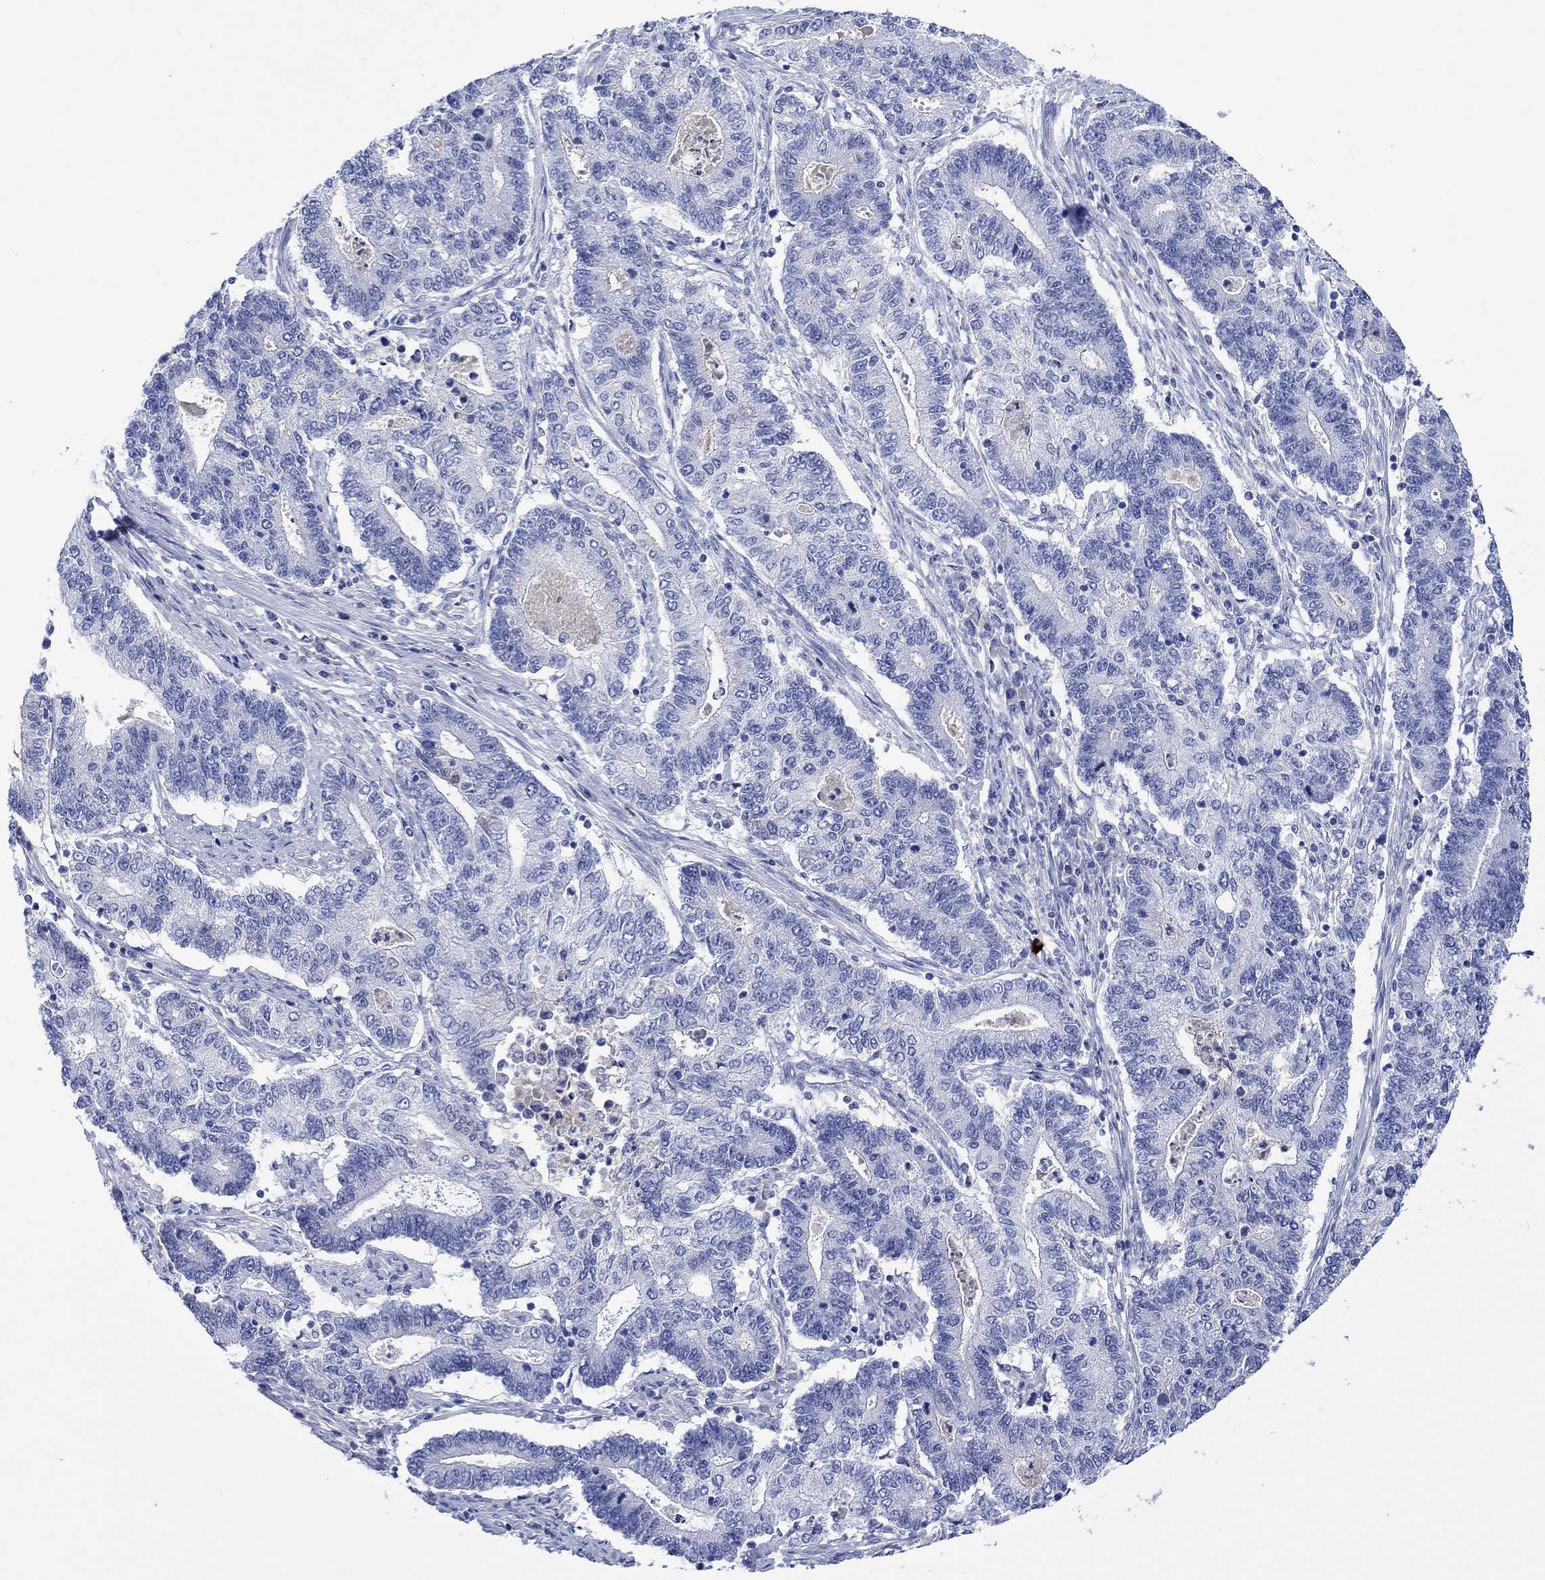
{"staining": {"intensity": "negative", "quantity": "none", "location": "none"}, "tissue": "endometrial cancer", "cell_type": "Tumor cells", "image_type": "cancer", "snomed": [{"axis": "morphology", "description": "Adenocarcinoma, NOS"}, {"axis": "topography", "description": "Uterus"}, {"axis": "topography", "description": "Endometrium"}], "caption": "High power microscopy histopathology image of an IHC histopathology image of adenocarcinoma (endometrial), revealing no significant expression in tumor cells.", "gene": "CACNG3", "patient": {"sex": "female", "age": 54}}